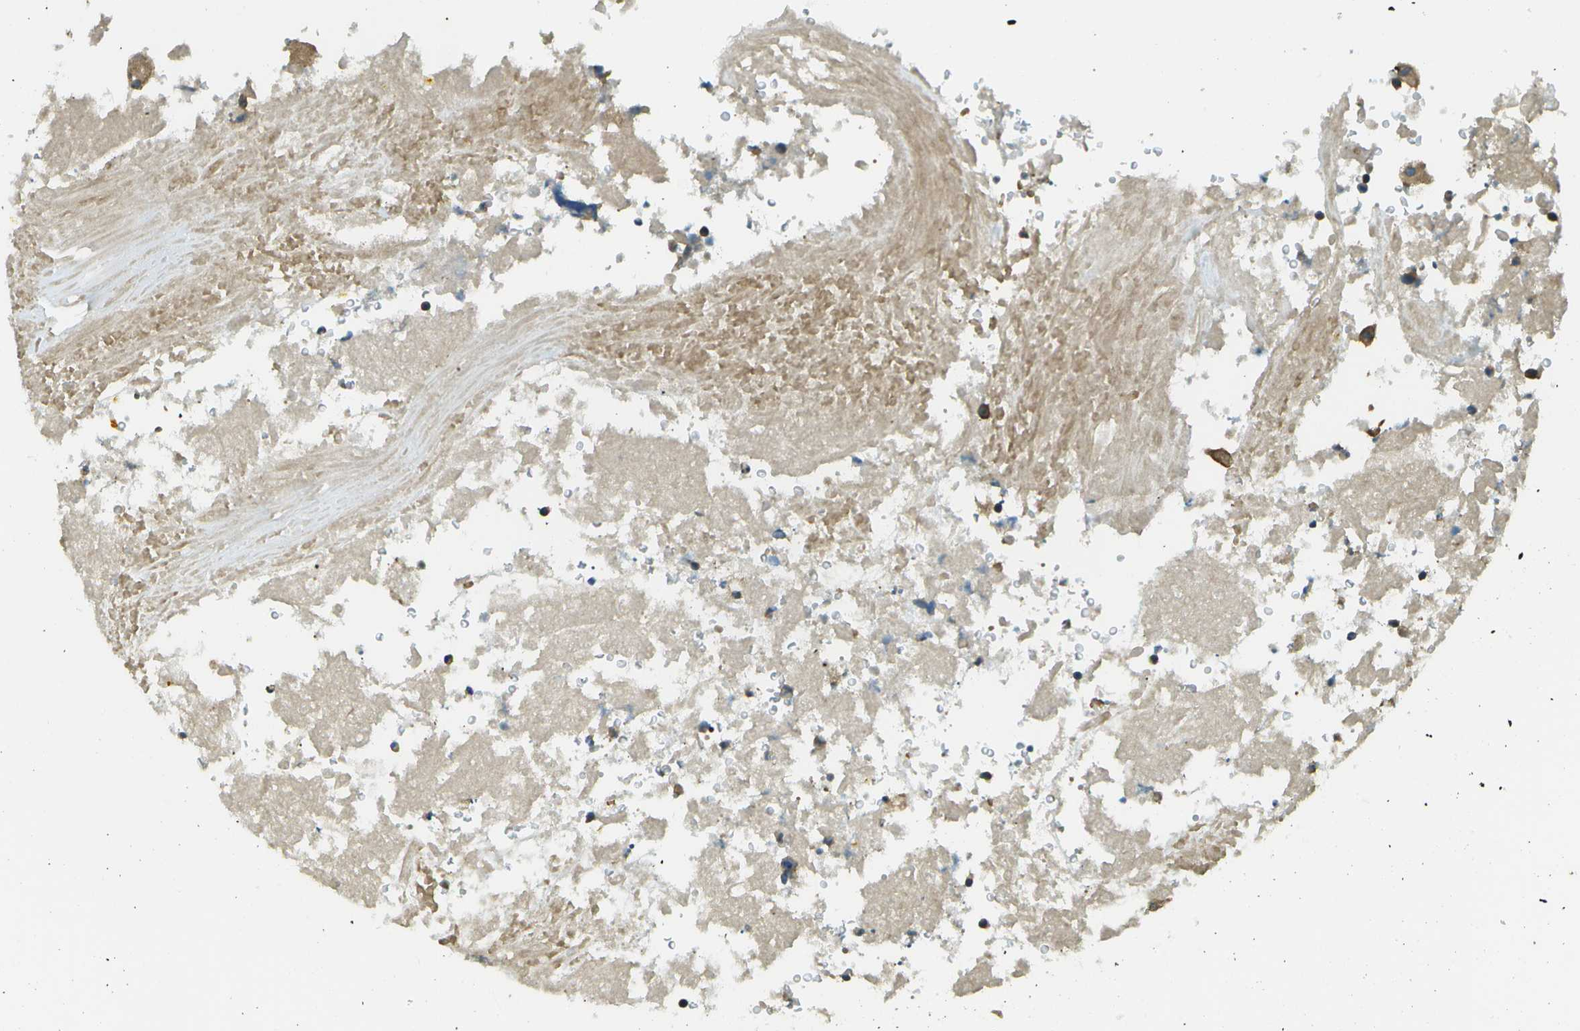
{"staining": {"intensity": "moderate", "quantity": ">75%", "location": "cytoplasmic/membranous"}, "tissue": "testis cancer", "cell_type": "Tumor cells", "image_type": "cancer", "snomed": [{"axis": "morphology", "description": "Necrosis, NOS"}, {"axis": "morphology", "description": "Carcinoma, Embryonal, NOS"}, {"axis": "topography", "description": "Testis"}], "caption": "Testis cancer (embryonal carcinoma) stained with IHC exhibits moderate cytoplasmic/membranous staining in about >75% of tumor cells.", "gene": "DNAJB11", "patient": {"sex": "male", "age": 19}}